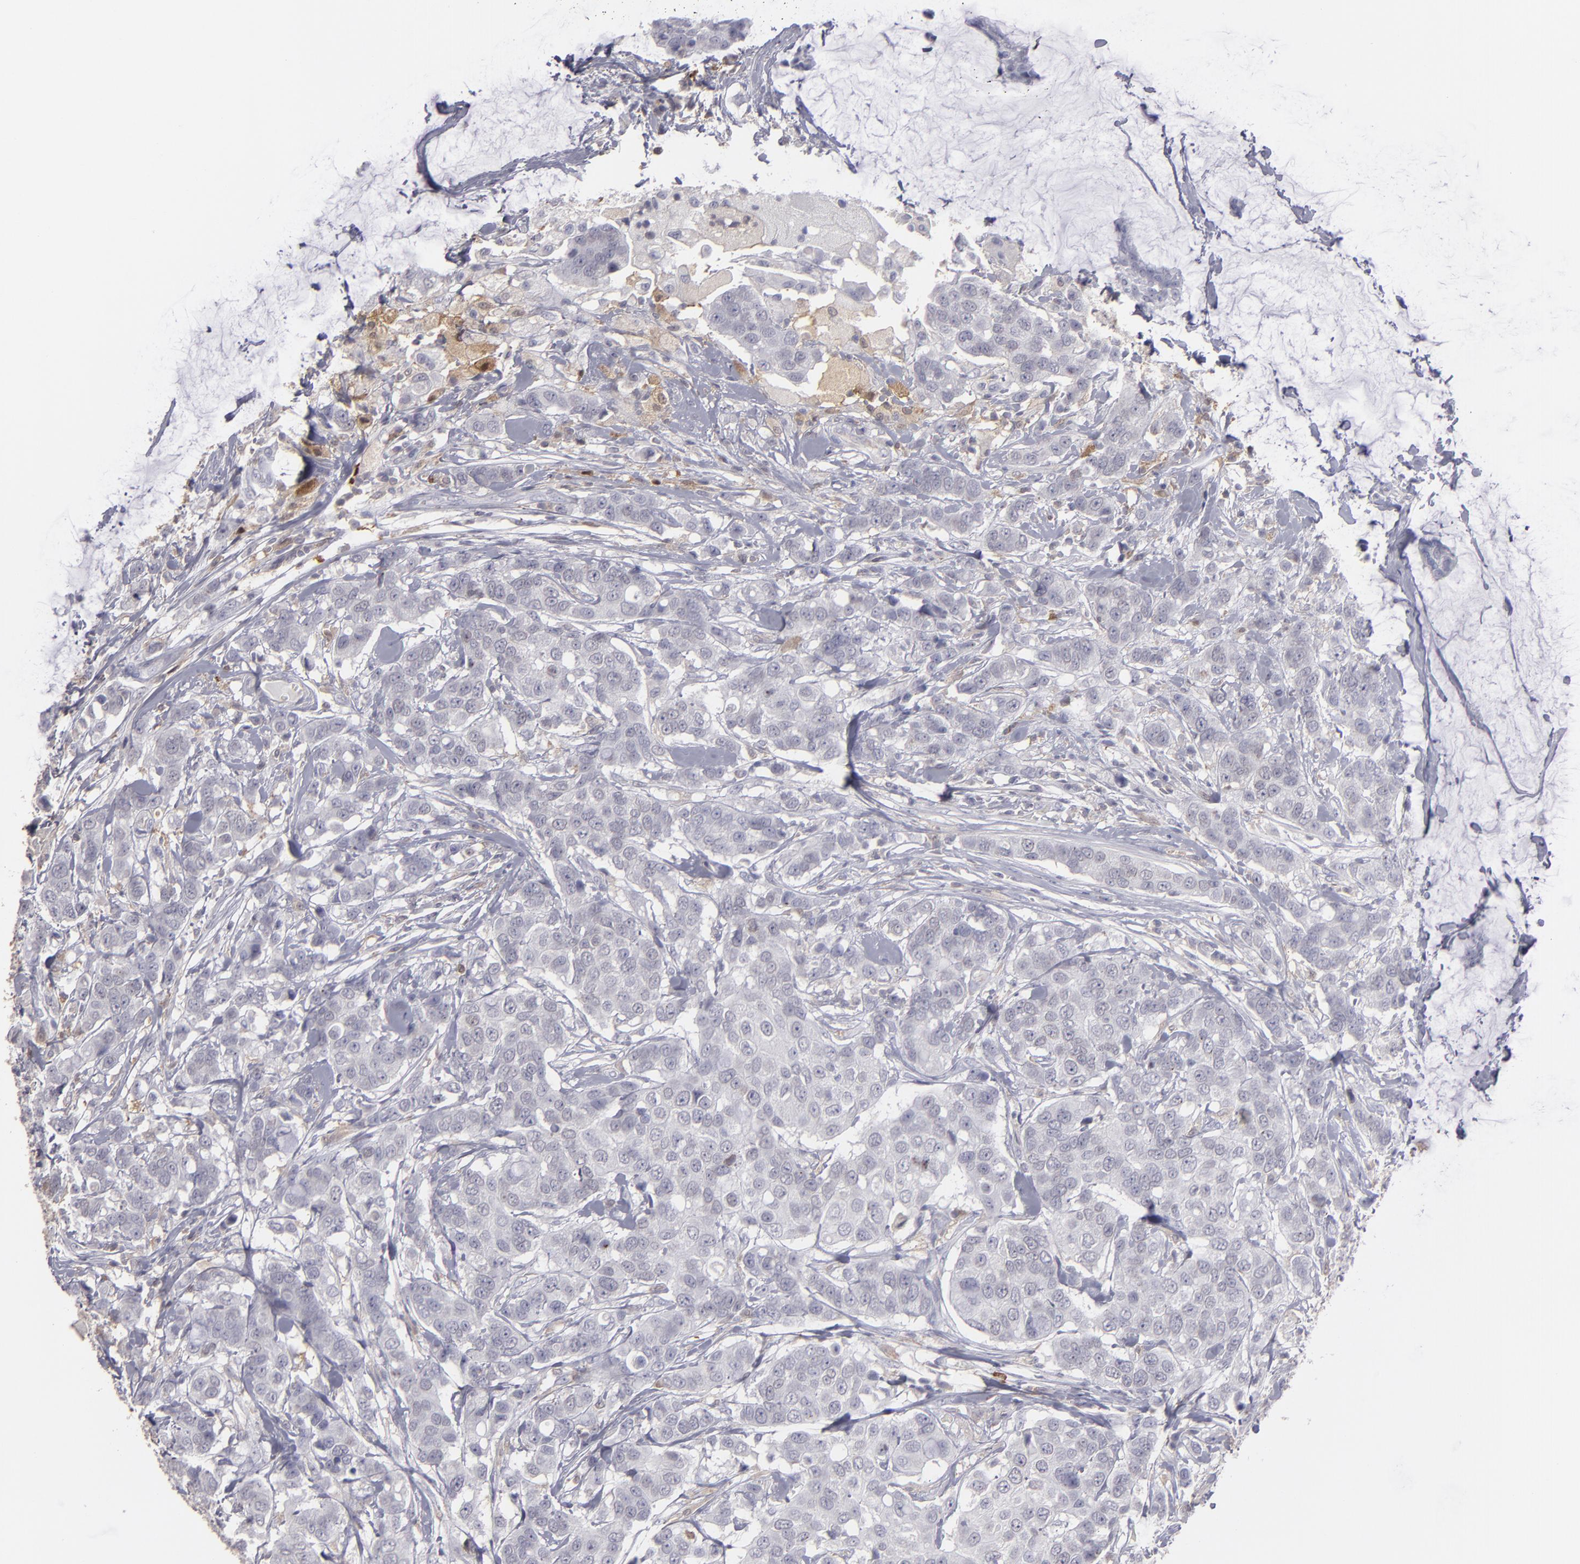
{"staining": {"intensity": "negative", "quantity": "none", "location": "none"}, "tissue": "breast cancer", "cell_type": "Tumor cells", "image_type": "cancer", "snomed": [{"axis": "morphology", "description": "Duct carcinoma"}, {"axis": "topography", "description": "Breast"}], "caption": "An immunohistochemistry photomicrograph of breast intraductal carcinoma is shown. There is no staining in tumor cells of breast intraductal carcinoma.", "gene": "SEMA3G", "patient": {"sex": "female", "age": 87}}